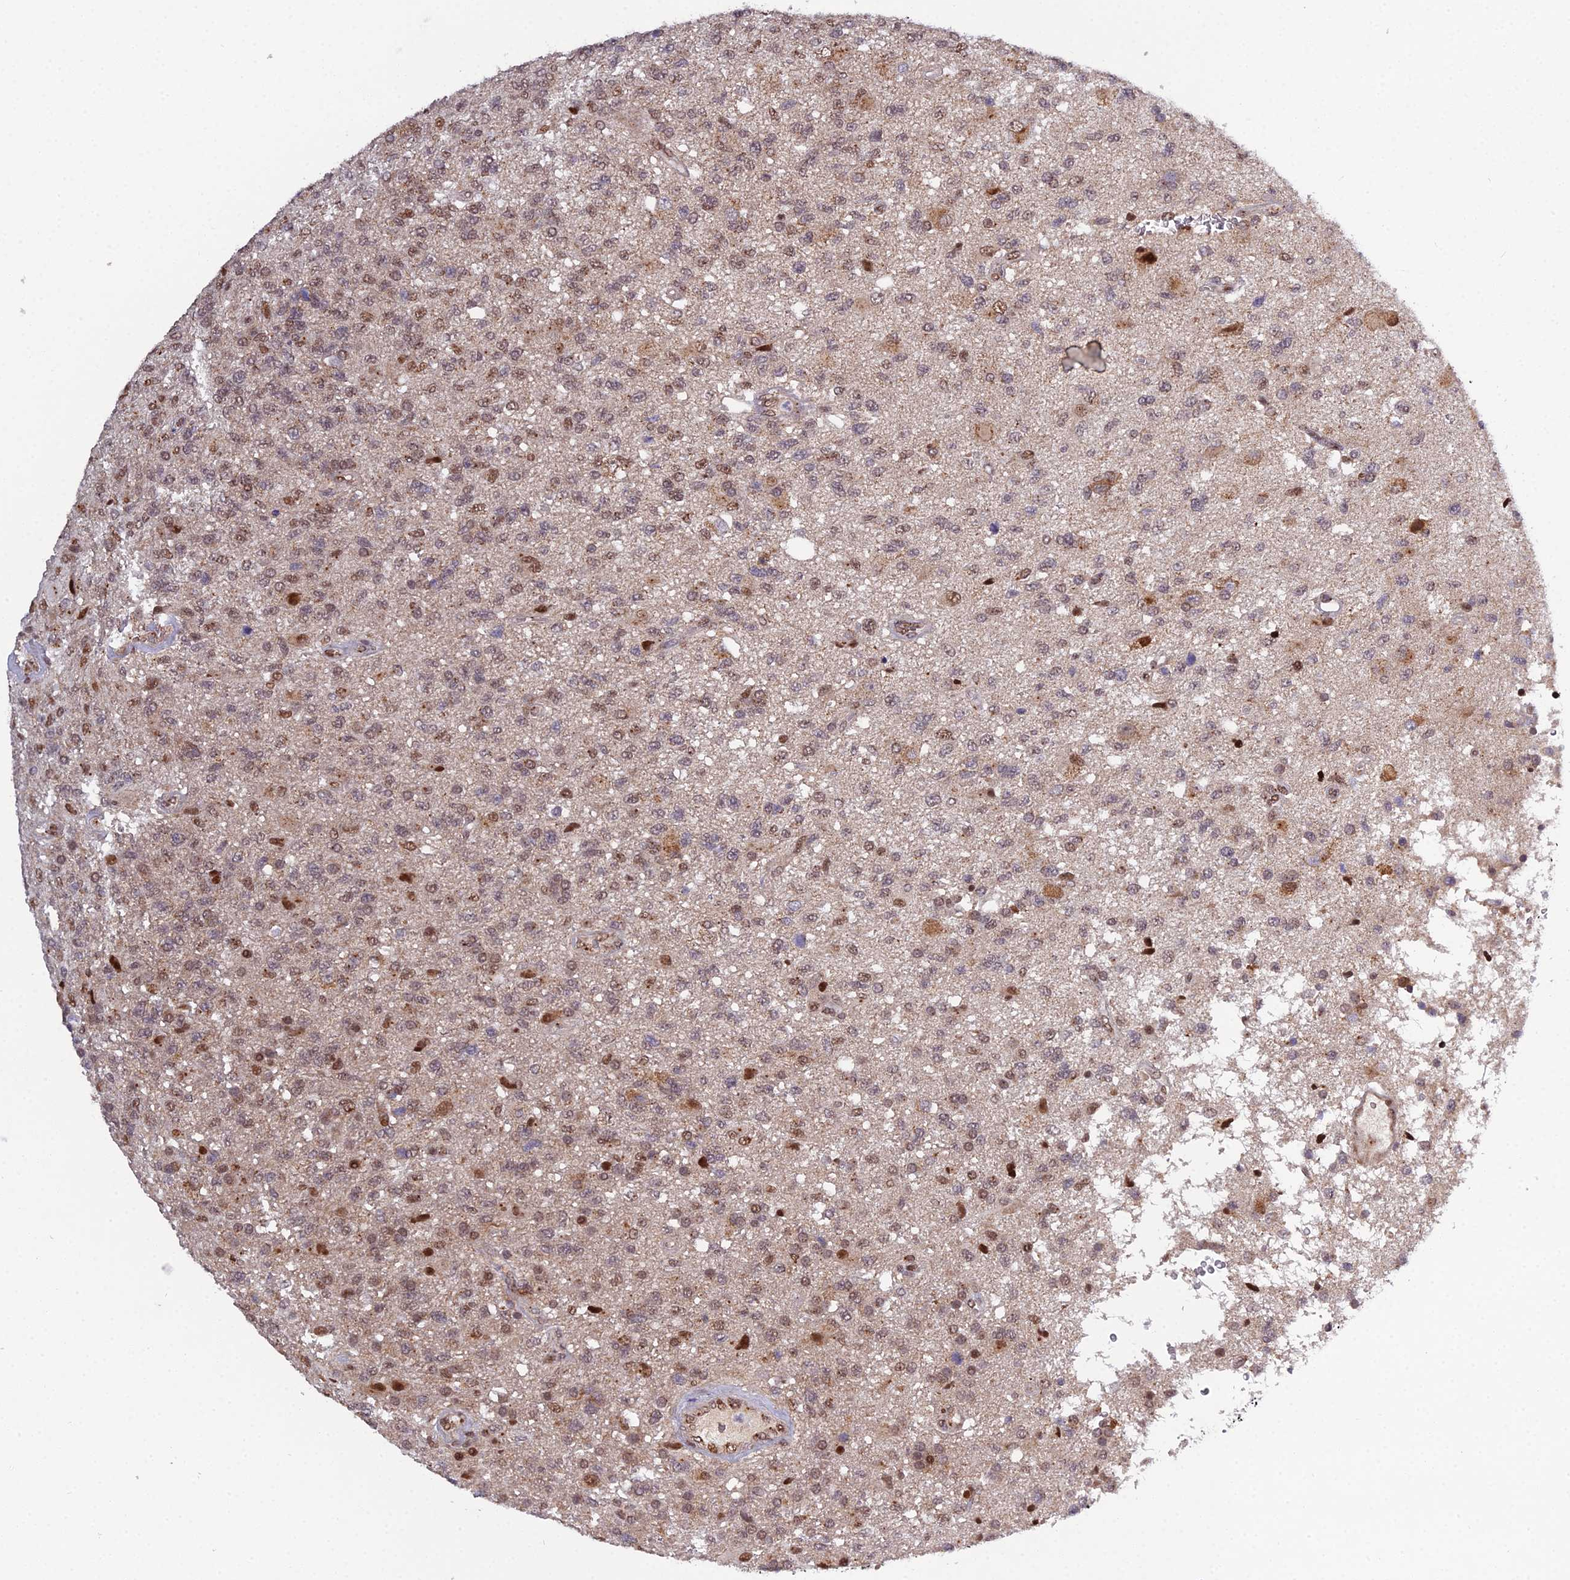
{"staining": {"intensity": "moderate", "quantity": "25%-75%", "location": "nuclear"}, "tissue": "glioma", "cell_type": "Tumor cells", "image_type": "cancer", "snomed": [{"axis": "morphology", "description": "Glioma, malignant, High grade"}, {"axis": "topography", "description": "Brain"}], "caption": "Protein analysis of malignant glioma (high-grade) tissue demonstrates moderate nuclear staining in about 25%-75% of tumor cells.", "gene": "ARL2", "patient": {"sex": "male", "age": 56}}